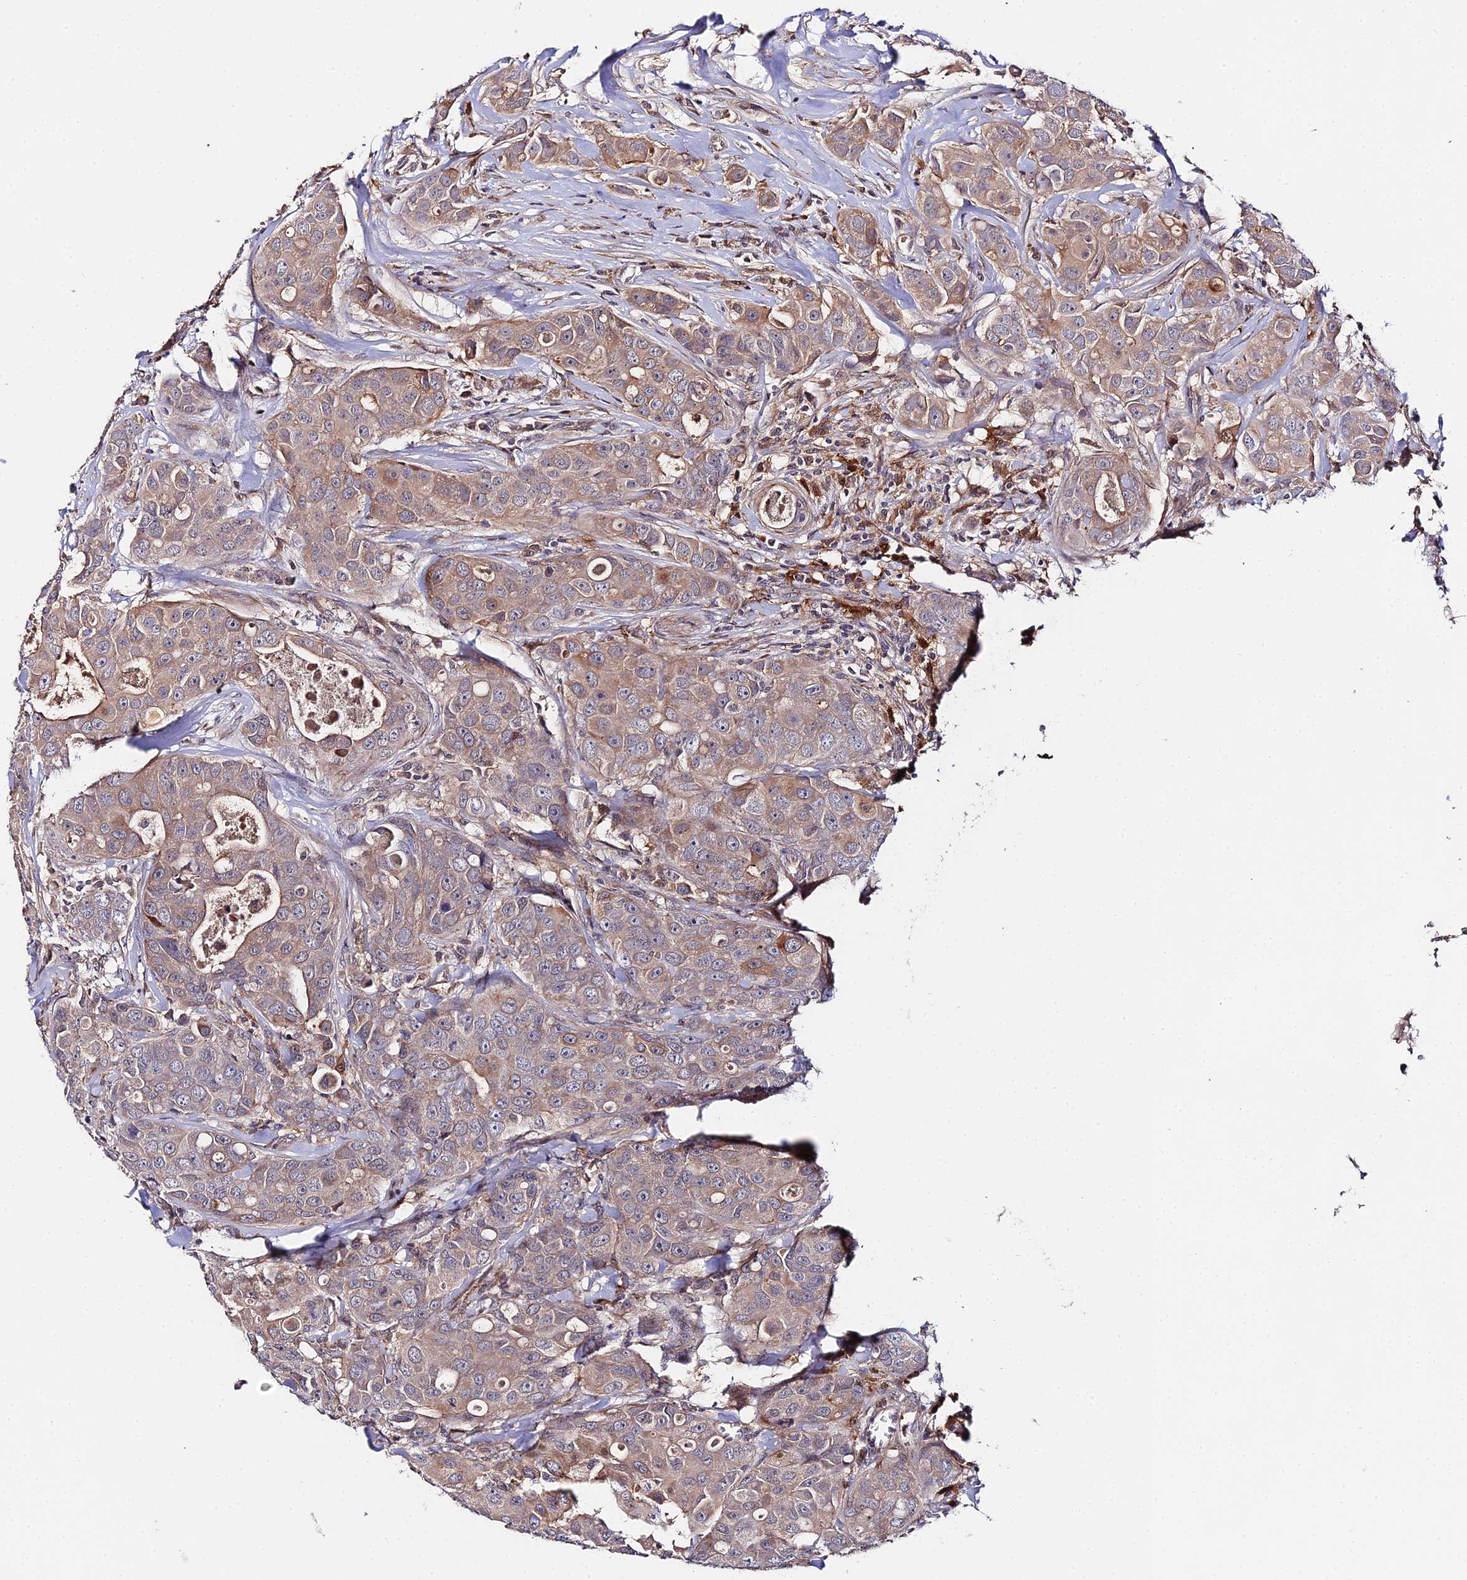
{"staining": {"intensity": "weak", "quantity": ">75%", "location": "cytoplasmic/membranous"}, "tissue": "breast cancer", "cell_type": "Tumor cells", "image_type": "cancer", "snomed": [{"axis": "morphology", "description": "Duct carcinoma"}, {"axis": "topography", "description": "Breast"}], "caption": "Immunohistochemistry (IHC) of human breast cancer demonstrates low levels of weak cytoplasmic/membranous expression in about >75% of tumor cells.", "gene": "ZBED8", "patient": {"sex": "female", "age": 43}}